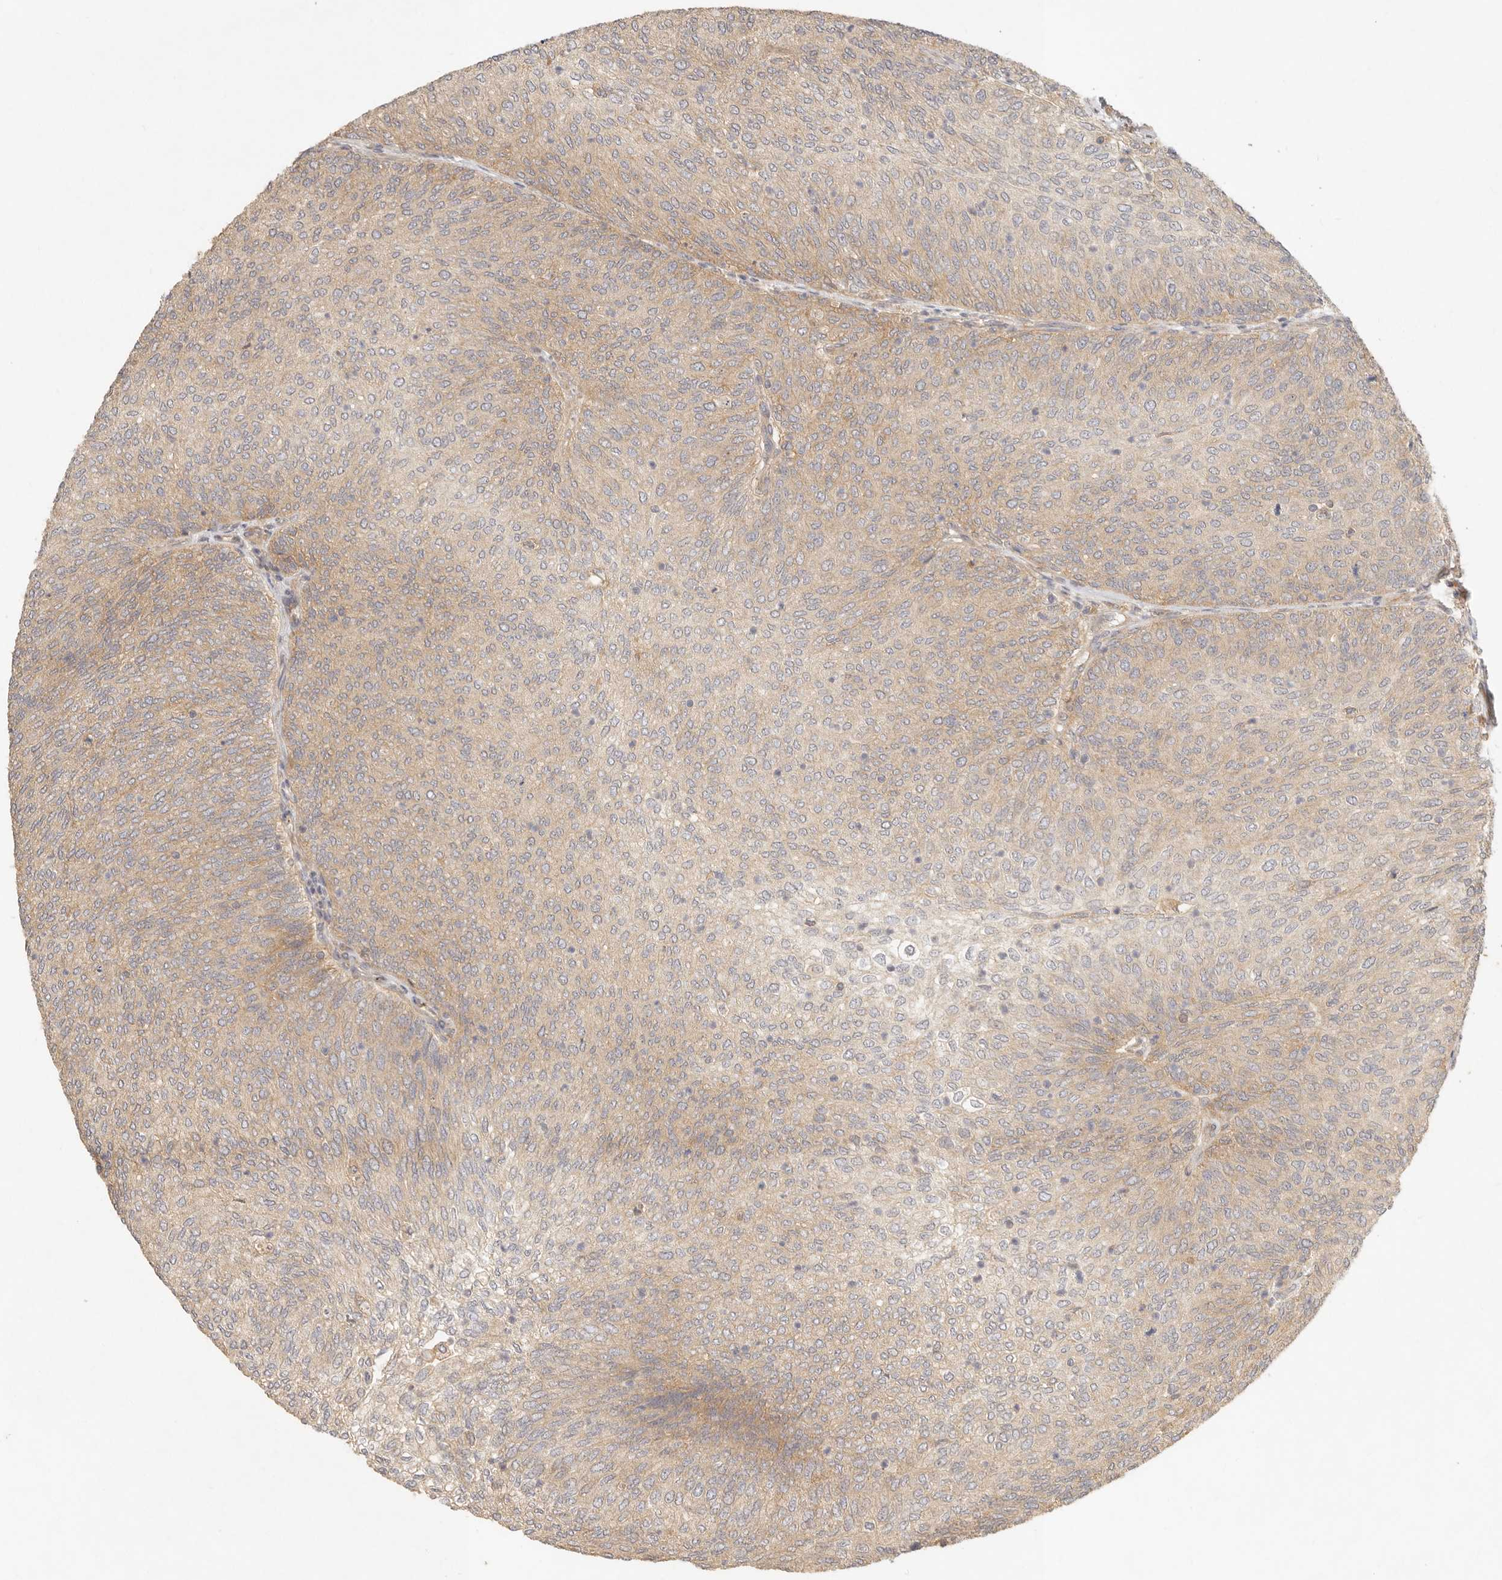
{"staining": {"intensity": "weak", "quantity": ">75%", "location": "cytoplasmic/membranous"}, "tissue": "urothelial cancer", "cell_type": "Tumor cells", "image_type": "cancer", "snomed": [{"axis": "morphology", "description": "Urothelial carcinoma, Low grade"}, {"axis": "topography", "description": "Urinary bladder"}], "caption": "Human urothelial cancer stained with a brown dye reveals weak cytoplasmic/membranous positive positivity in approximately >75% of tumor cells.", "gene": "VIPR1", "patient": {"sex": "female", "age": 79}}